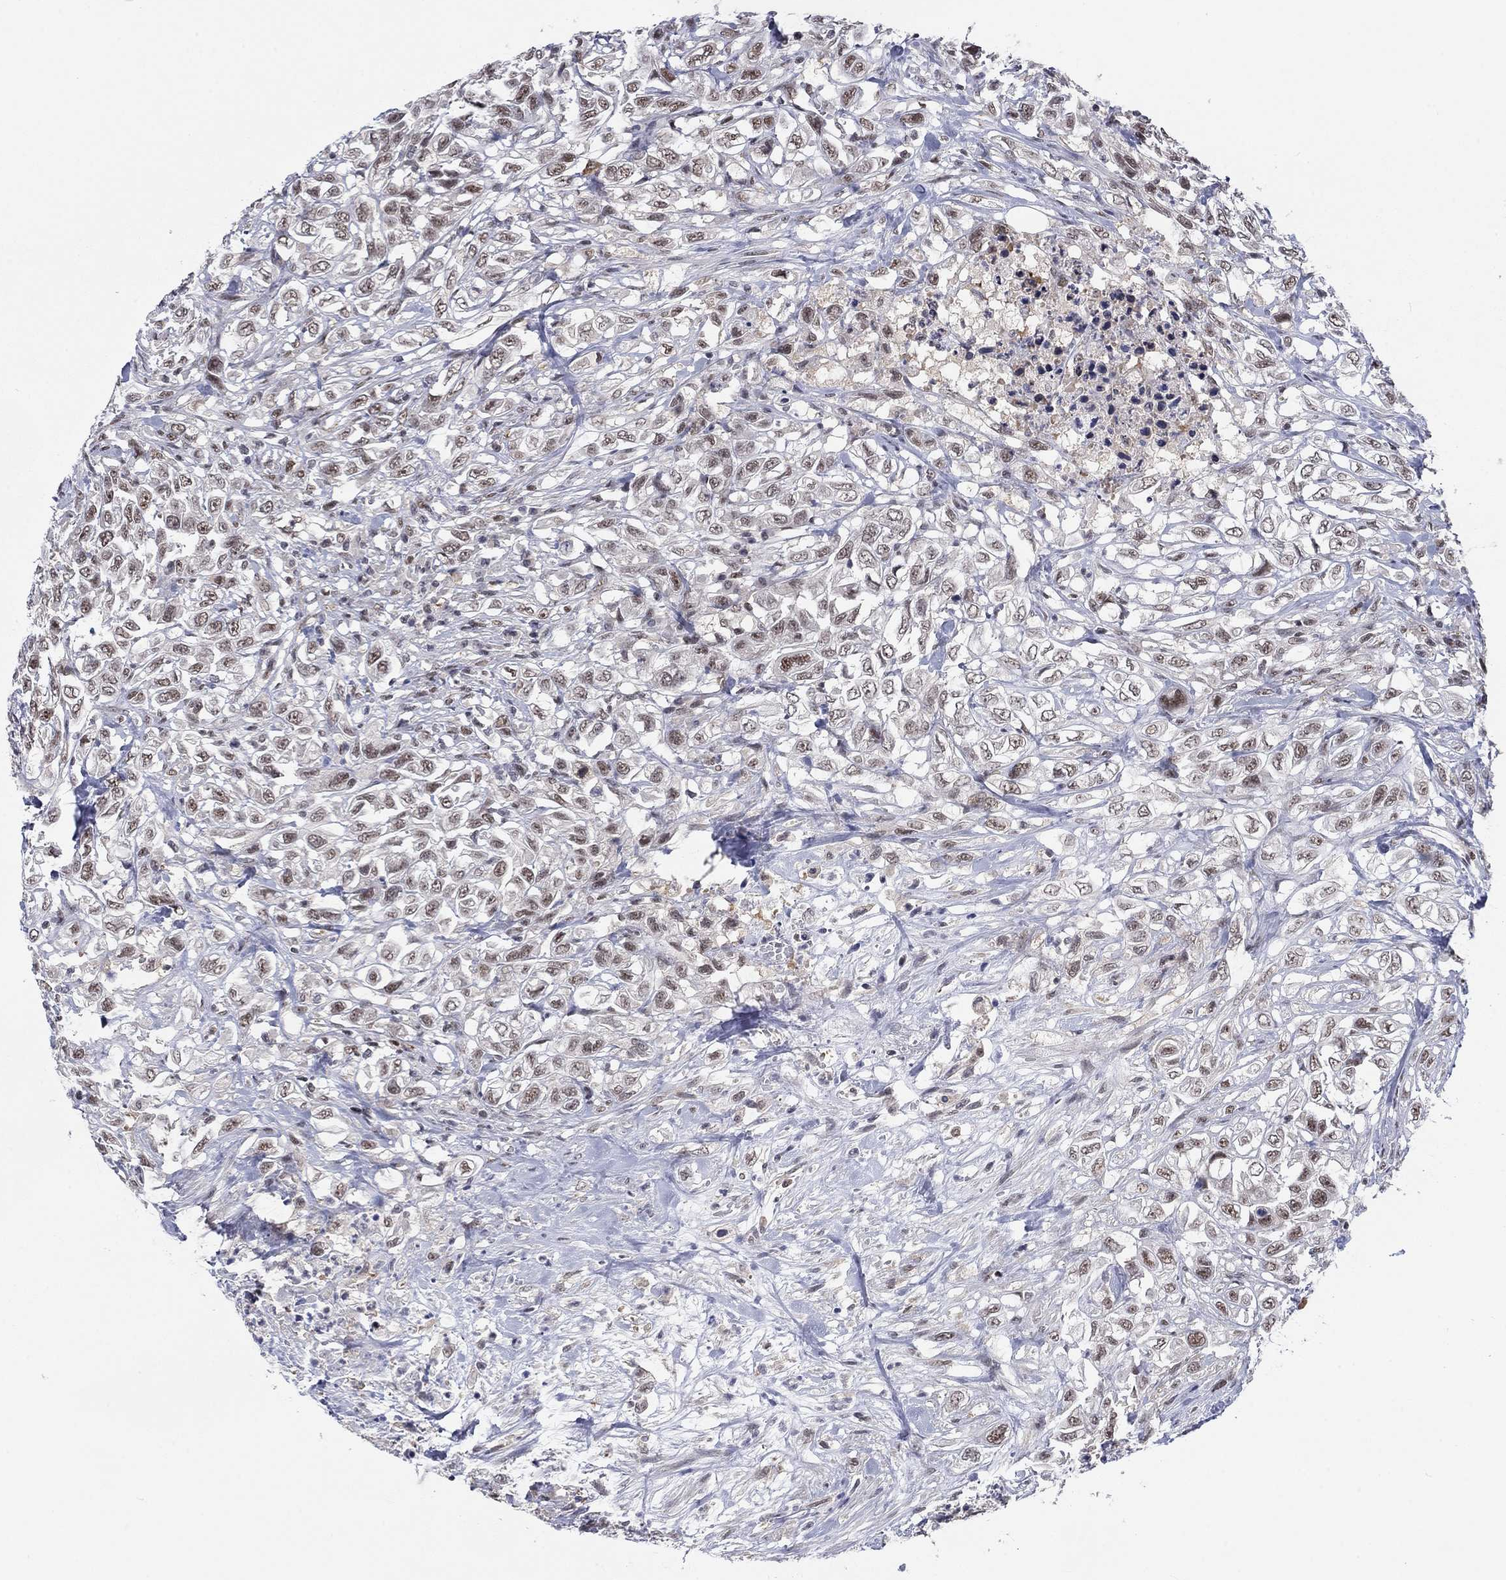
{"staining": {"intensity": "moderate", "quantity": "25%-75%", "location": "nuclear"}, "tissue": "urothelial cancer", "cell_type": "Tumor cells", "image_type": "cancer", "snomed": [{"axis": "morphology", "description": "Urothelial carcinoma, High grade"}, {"axis": "topography", "description": "Urinary bladder"}], "caption": "Immunohistochemical staining of high-grade urothelial carcinoma demonstrates medium levels of moderate nuclear protein expression in approximately 25%-75% of tumor cells. The protein is shown in brown color, while the nuclei are stained blue.", "gene": "FYTTD1", "patient": {"sex": "female", "age": 56}}